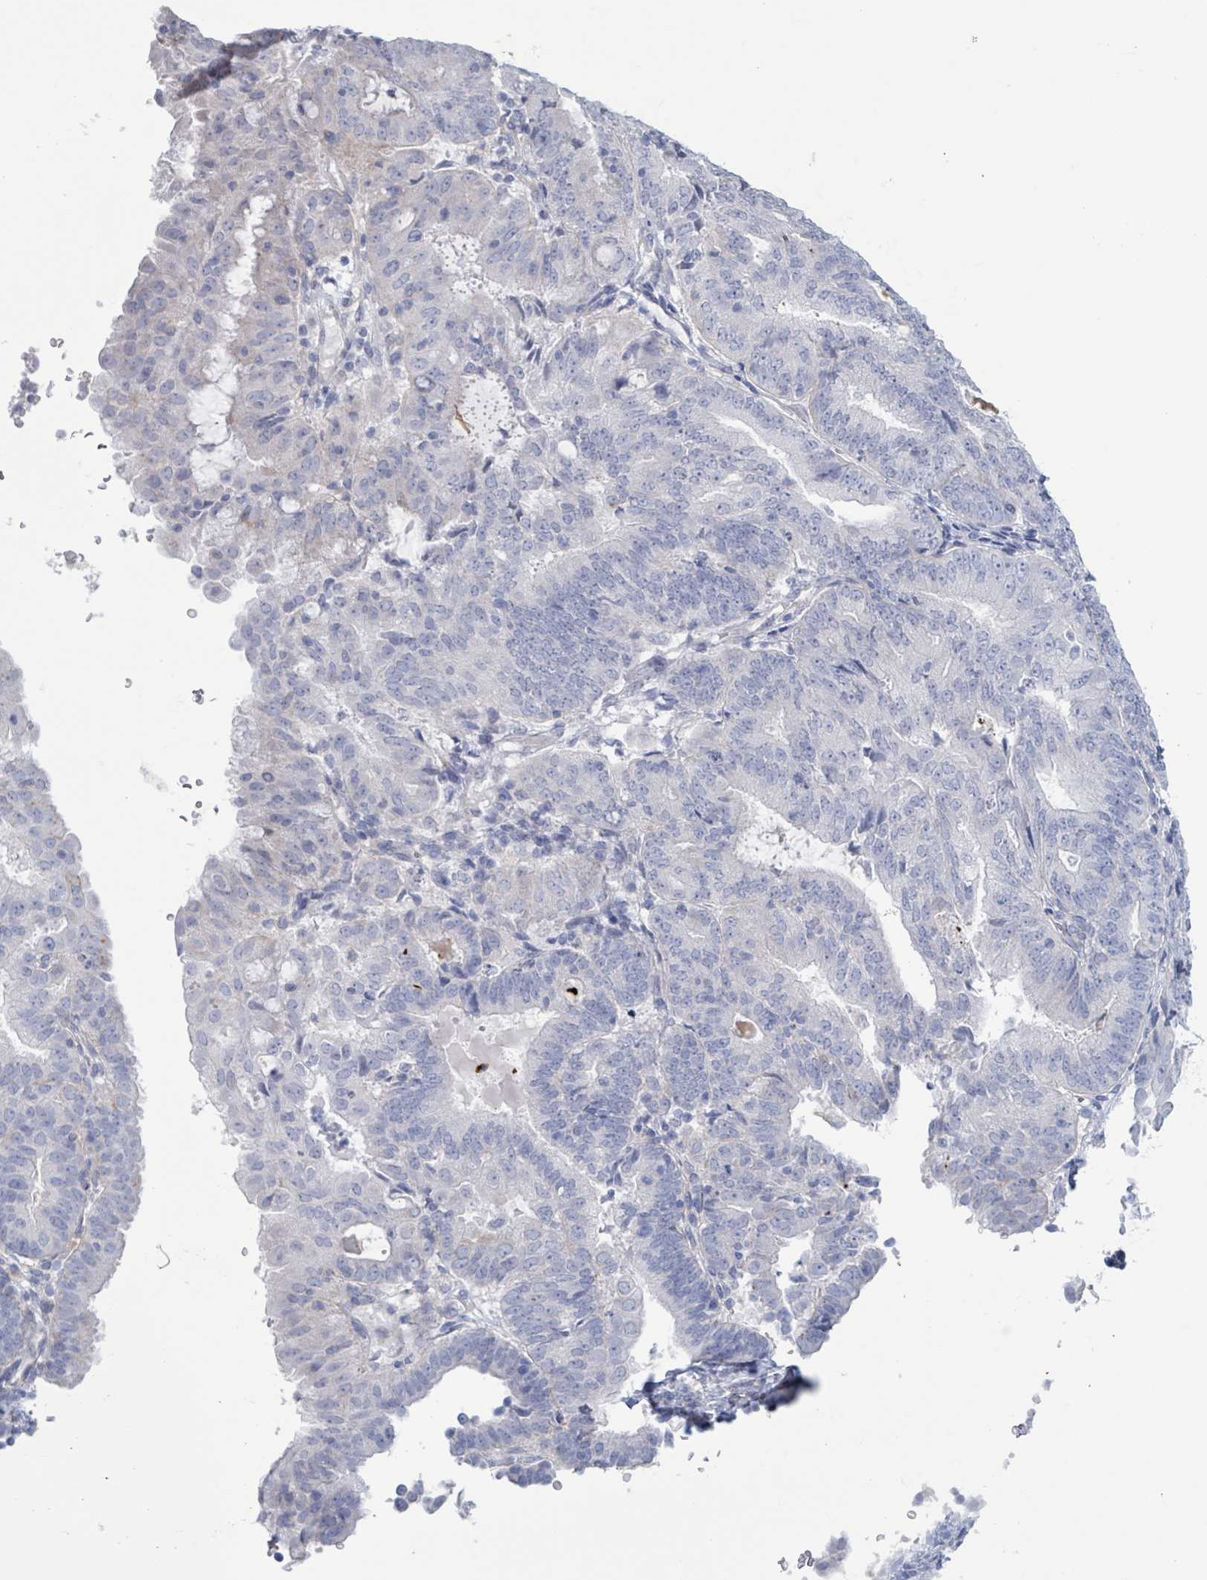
{"staining": {"intensity": "negative", "quantity": "none", "location": "none"}, "tissue": "endometrial cancer", "cell_type": "Tumor cells", "image_type": "cancer", "snomed": [{"axis": "morphology", "description": "Adenocarcinoma, NOS"}, {"axis": "topography", "description": "Endometrium"}], "caption": "This is an immunohistochemistry micrograph of human endometrial cancer. There is no staining in tumor cells.", "gene": "PKLR", "patient": {"sex": "female", "age": 70}}